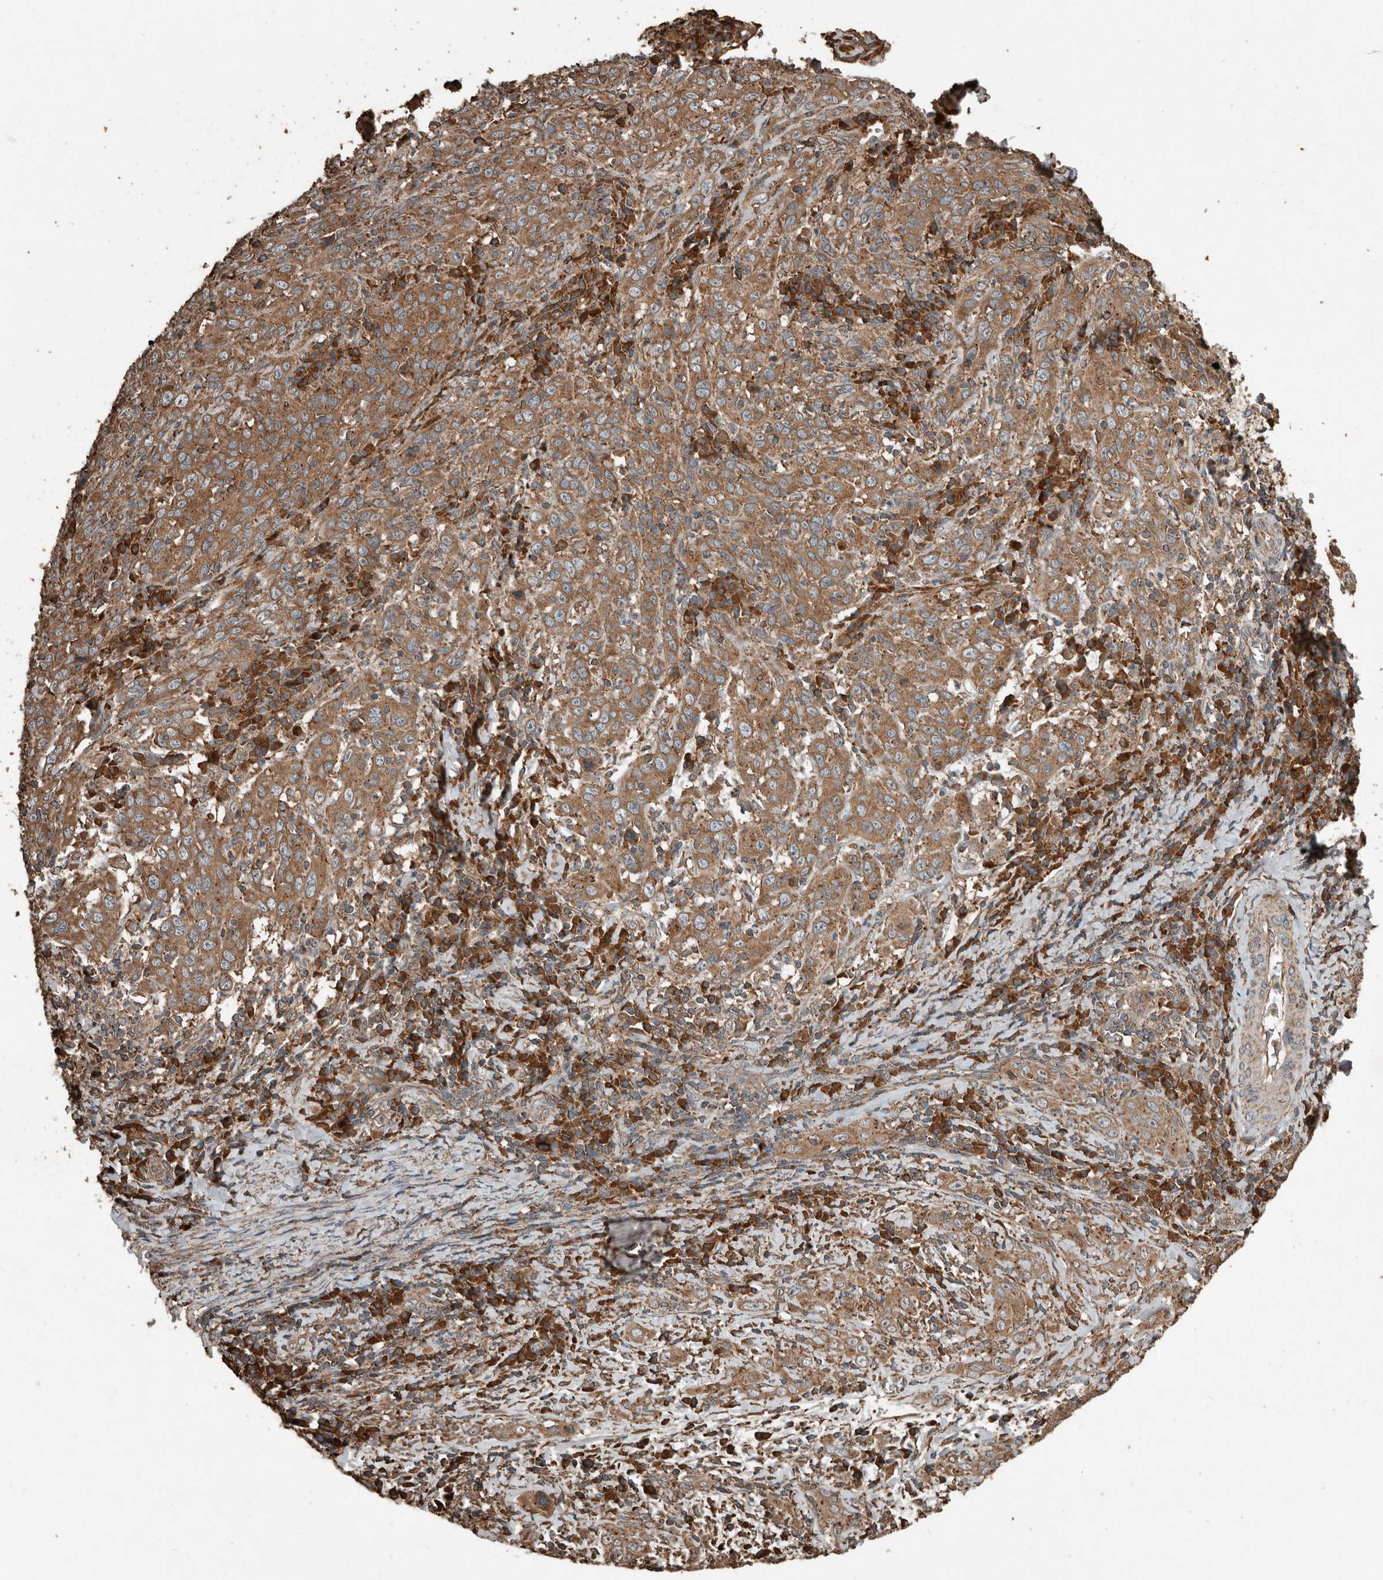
{"staining": {"intensity": "moderate", "quantity": ">75%", "location": "cytoplasmic/membranous"}, "tissue": "cervical cancer", "cell_type": "Tumor cells", "image_type": "cancer", "snomed": [{"axis": "morphology", "description": "Squamous cell carcinoma, NOS"}, {"axis": "topography", "description": "Cervix"}], "caption": "Moderate cytoplasmic/membranous expression for a protein is appreciated in about >75% of tumor cells of cervical cancer using IHC.", "gene": "RNF207", "patient": {"sex": "female", "age": 46}}